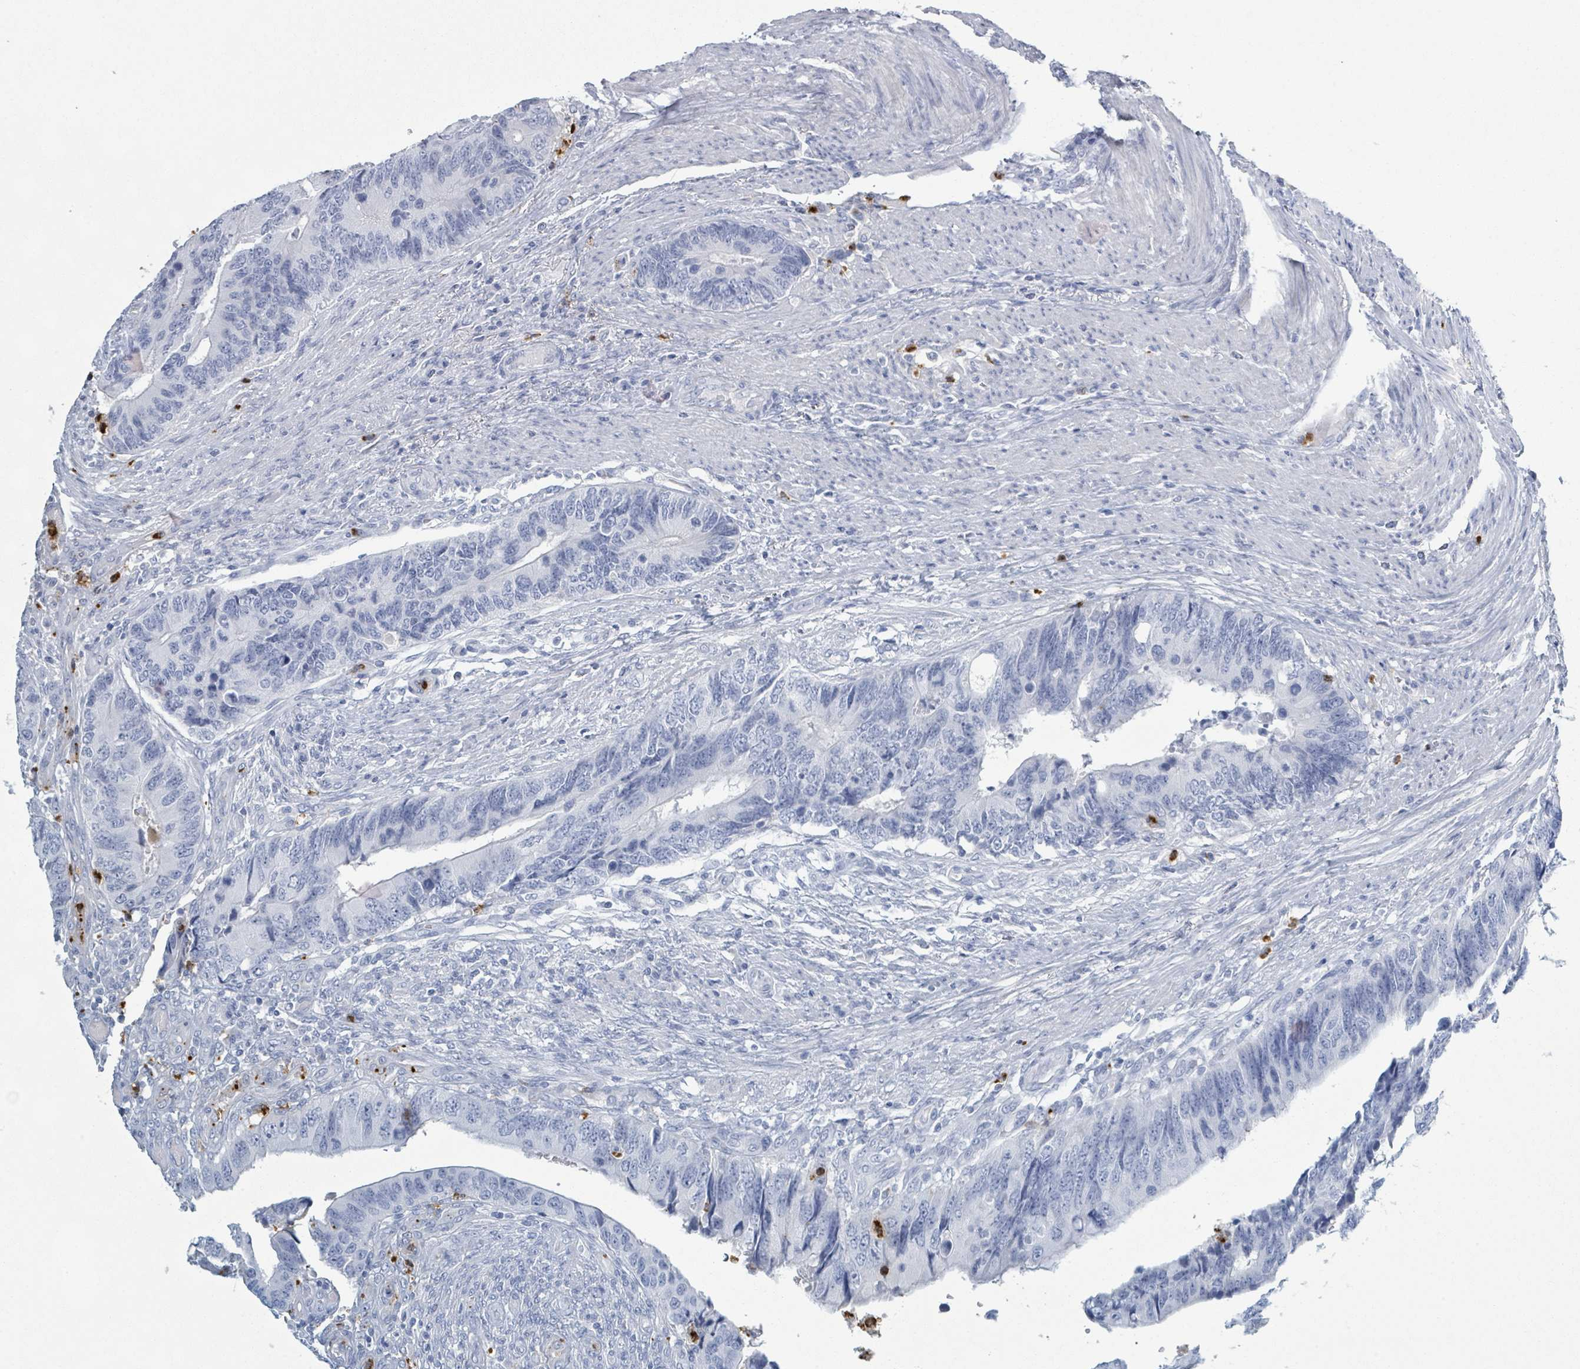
{"staining": {"intensity": "negative", "quantity": "none", "location": "none"}, "tissue": "colorectal cancer", "cell_type": "Tumor cells", "image_type": "cancer", "snomed": [{"axis": "morphology", "description": "Adenocarcinoma, NOS"}, {"axis": "topography", "description": "Colon"}], "caption": "Immunohistochemistry image of colorectal adenocarcinoma stained for a protein (brown), which shows no positivity in tumor cells.", "gene": "DEFA4", "patient": {"sex": "male", "age": 87}}